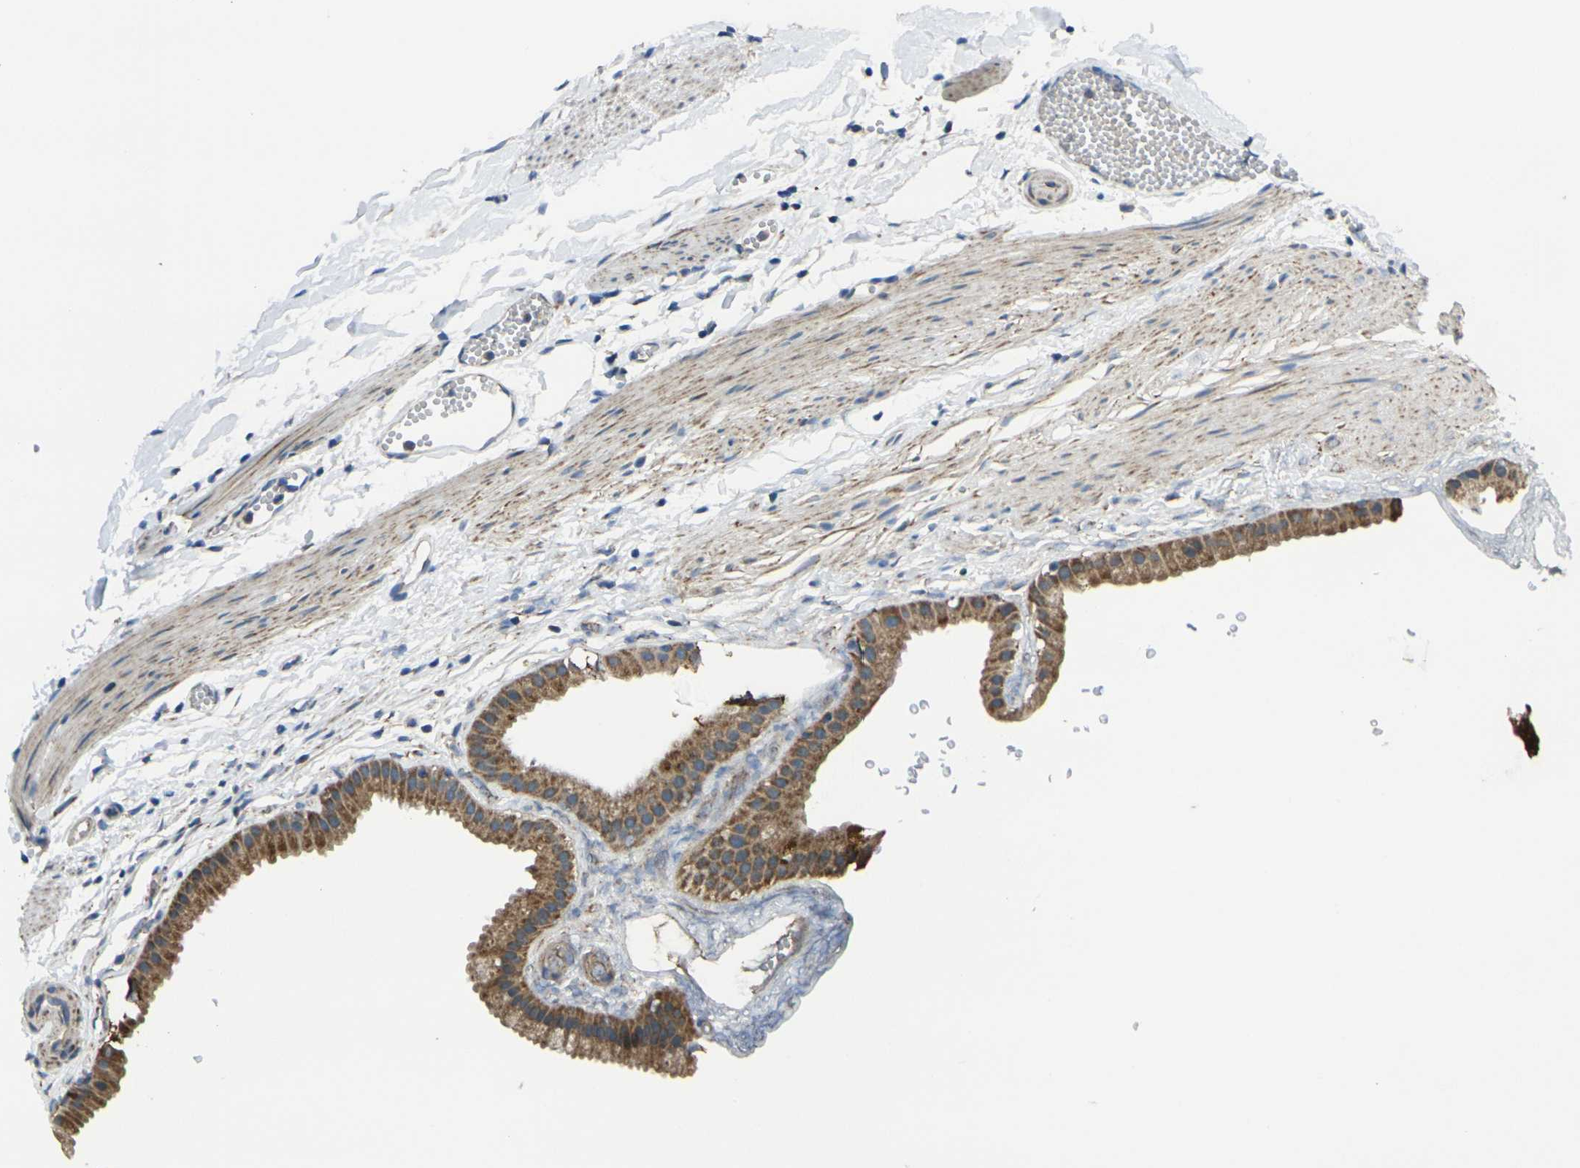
{"staining": {"intensity": "moderate", "quantity": ">75%", "location": "cytoplasmic/membranous"}, "tissue": "gallbladder", "cell_type": "Glandular cells", "image_type": "normal", "snomed": [{"axis": "morphology", "description": "Normal tissue, NOS"}, {"axis": "topography", "description": "Gallbladder"}], "caption": "IHC photomicrograph of unremarkable gallbladder stained for a protein (brown), which reveals medium levels of moderate cytoplasmic/membranous expression in about >75% of glandular cells.", "gene": "TMEM120B", "patient": {"sex": "female", "age": 64}}